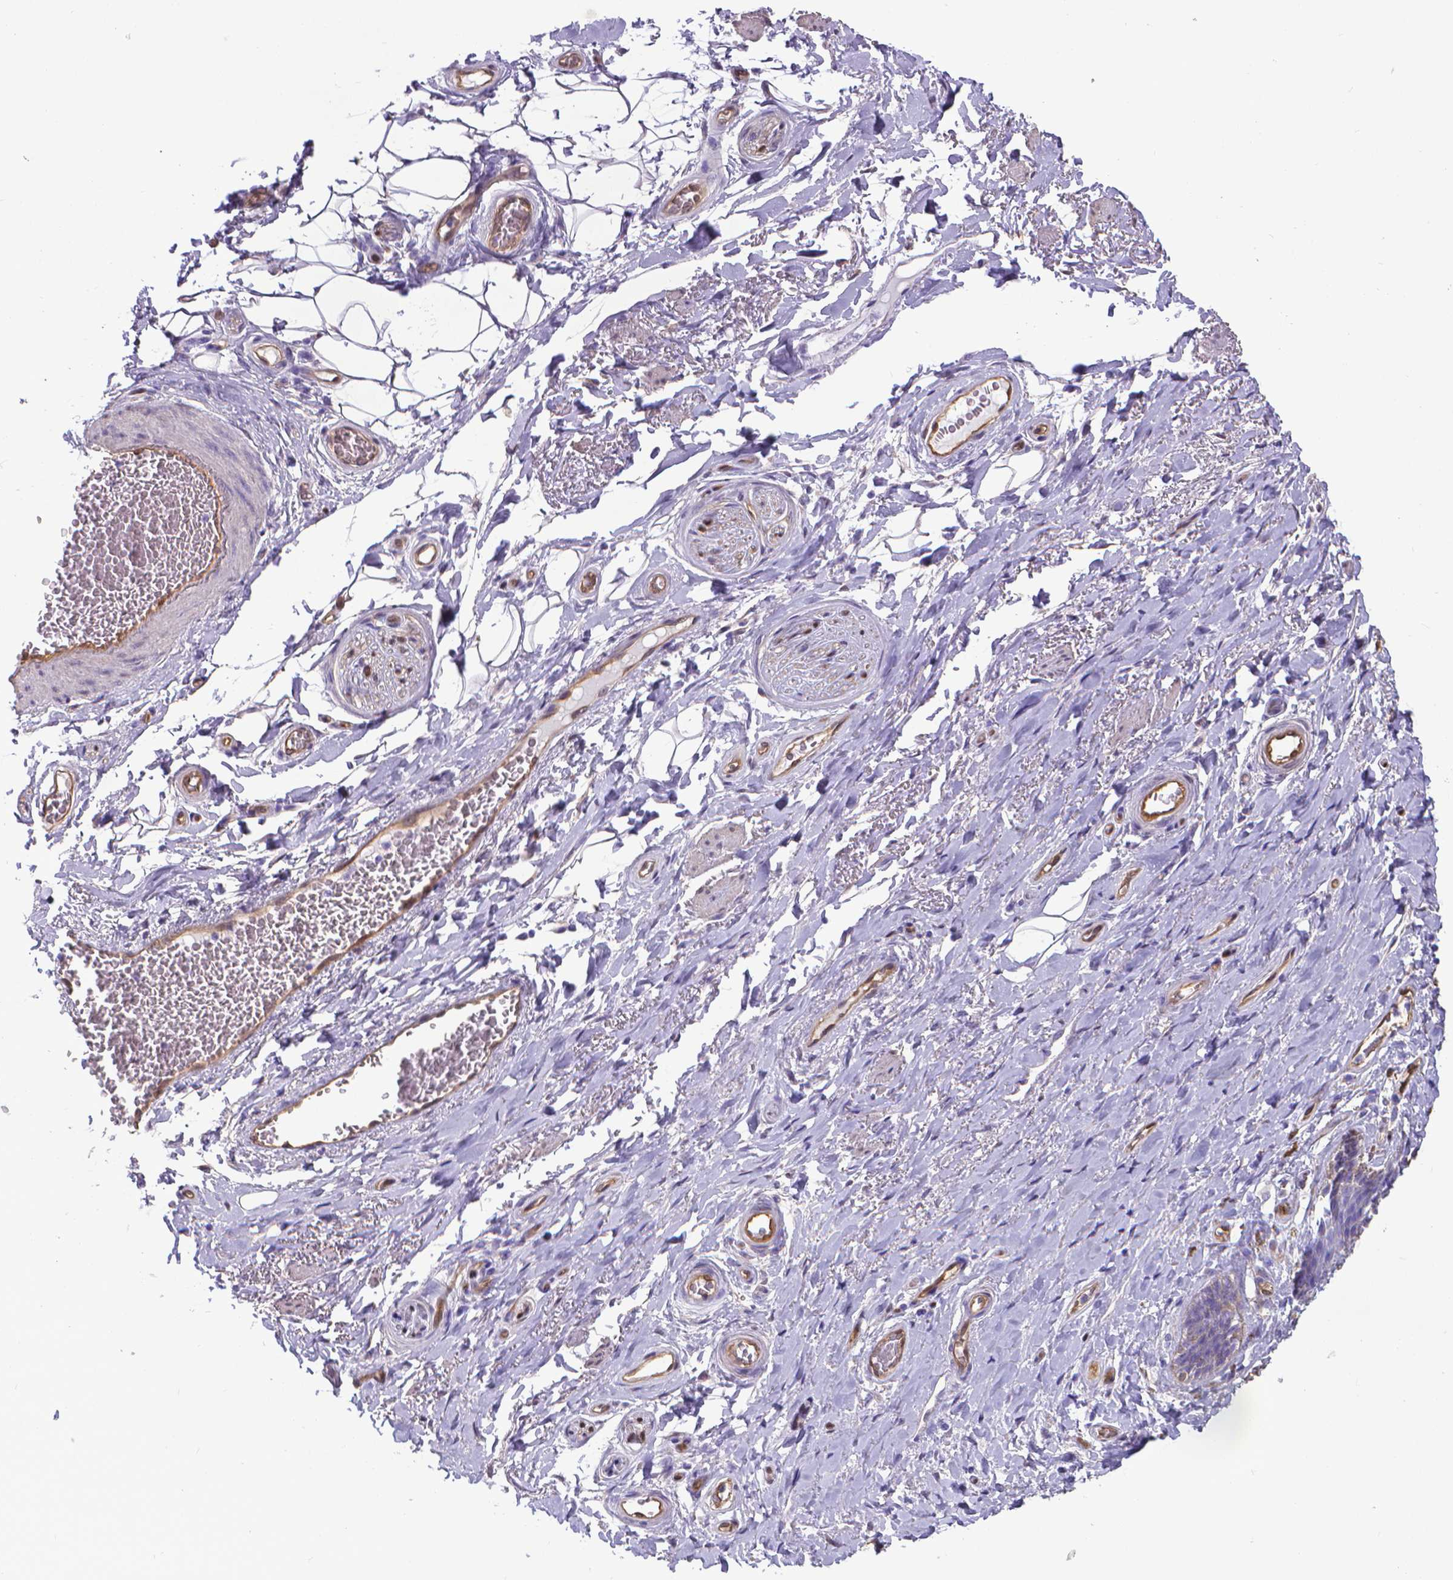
{"staining": {"intensity": "negative", "quantity": "none", "location": "none"}, "tissue": "adipose tissue", "cell_type": "Adipocytes", "image_type": "normal", "snomed": [{"axis": "morphology", "description": "Normal tissue, NOS"}, {"axis": "topography", "description": "Anal"}, {"axis": "topography", "description": "Peripheral nerve tissue"}], "caption": "IHC image of benign adipose tissue: adipose tissue stained with DAB demonstrates no significant protein staining in adipocytes.", "gene": "CLIC4", "patient": {"sex": "male", "age": 53}}